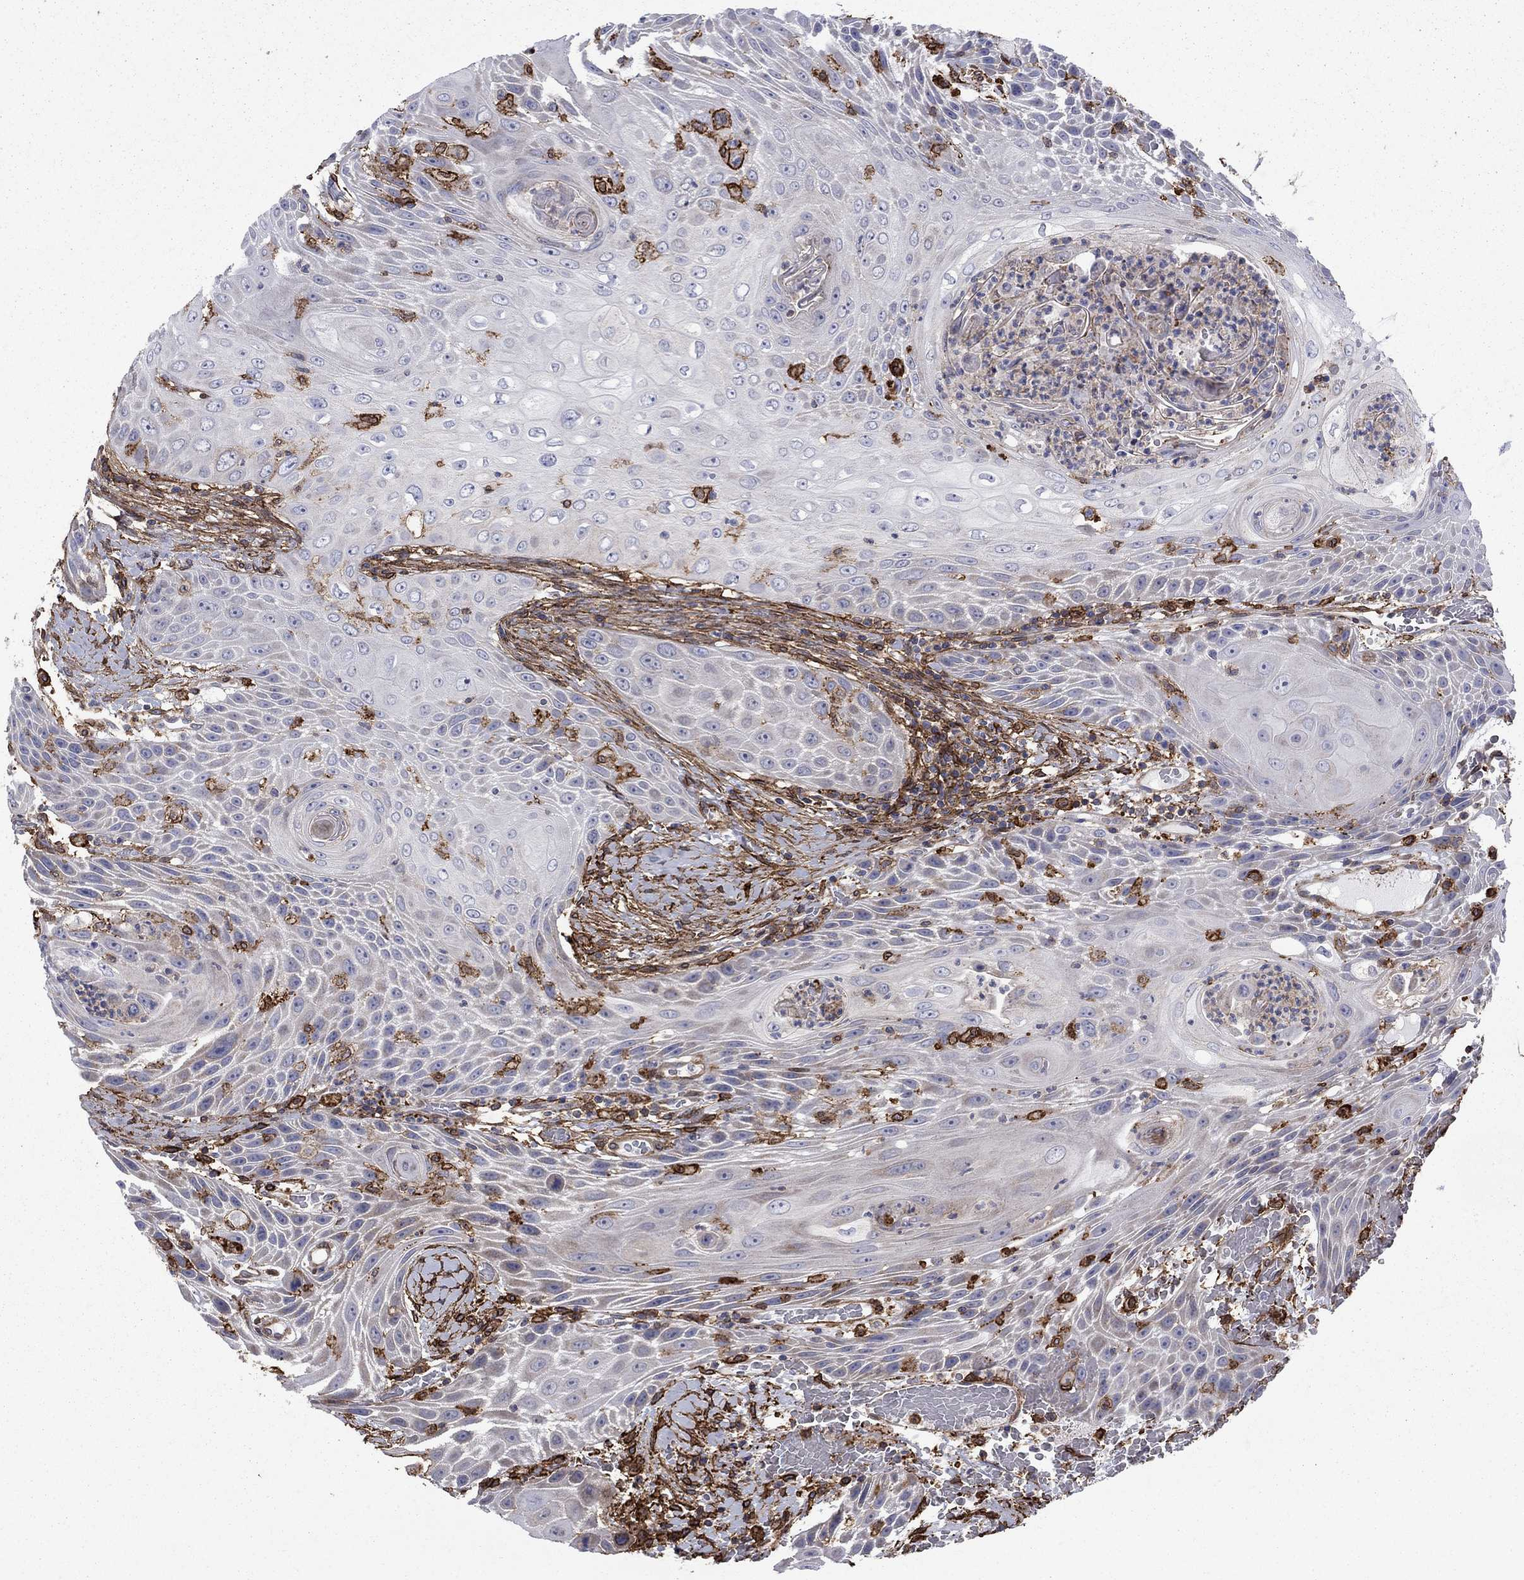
{"staining": {"intensity": "negative", "quantity": "none", "location": "none"}, "tissue": "head and neck cancer", "cell_type": "Tumor cells", "image_type": "cancer", "snomed": [{"axis": "morphology", "description": "Squamous cell carcinoma, NOS"}, {"axis": "topography", "description": "Head-Neck"}], "caption": "Immunohistochemistry histopathology image of neoplastic tissue: head and neck cancer stained with DAB reveals no significant protein staining in tumor cells.", "gene": "PLAU", "patient": {"sex": "male", "age": 69}}